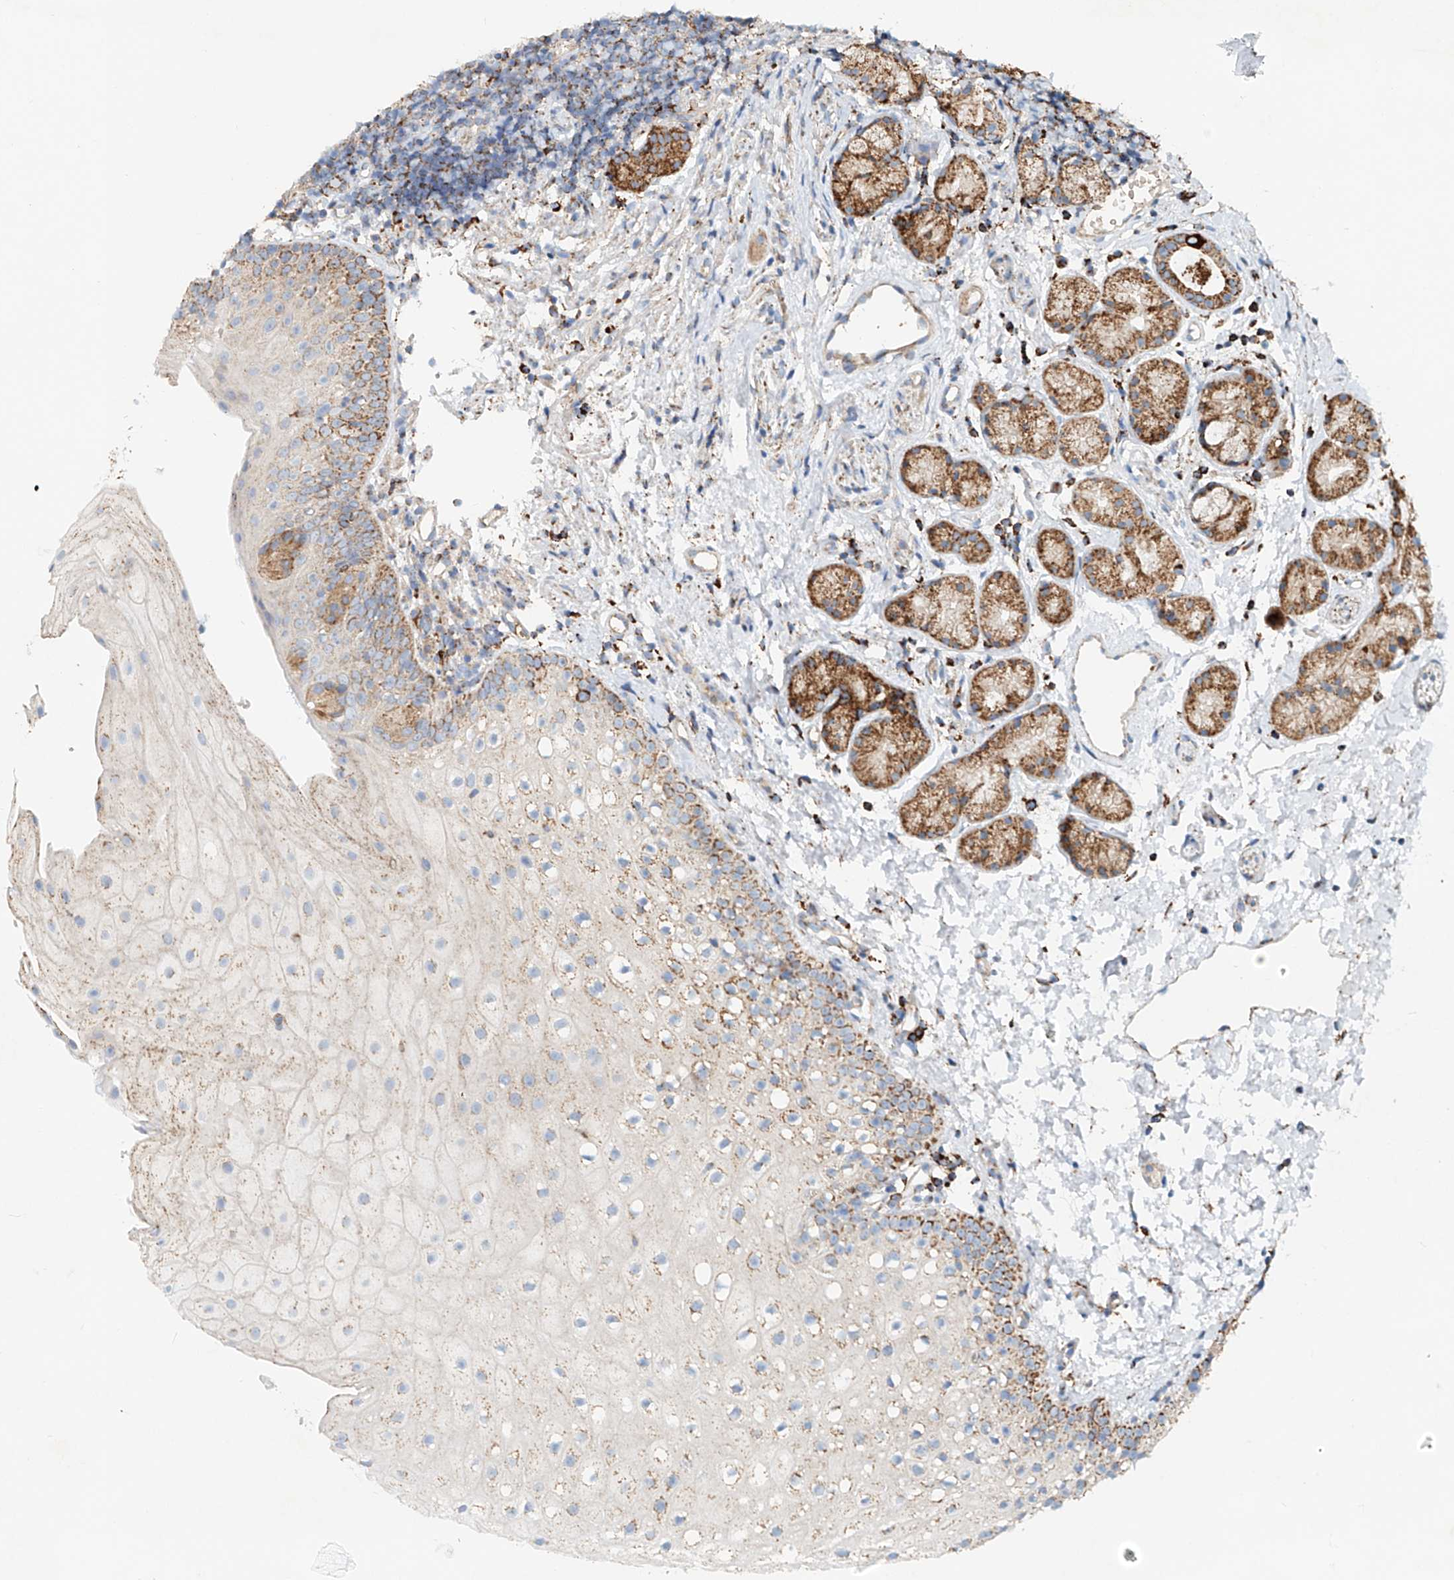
{"staining": {"intensity": "moderate", "quantity": "<25%", "location": "cytoplasmic/membranous"}, "tissue": "oral mucosa", "cell_type": "Squamous epithelial cells", "image_type": "normal", "snomed": [{"axis": "morphology", "description": "Normal tissue, NOS"}, {"axis": "topography", "description": "Oral tissue"}], "caption": "Brown immunohistochemical staining in unremarkable human oral mucosa shows moderate cytoplasmic/membranous positivity in approximately <25% of squamous epithelial cells.", "gene": "CARD10", "patient": {"sex": "male", "age": 28}}